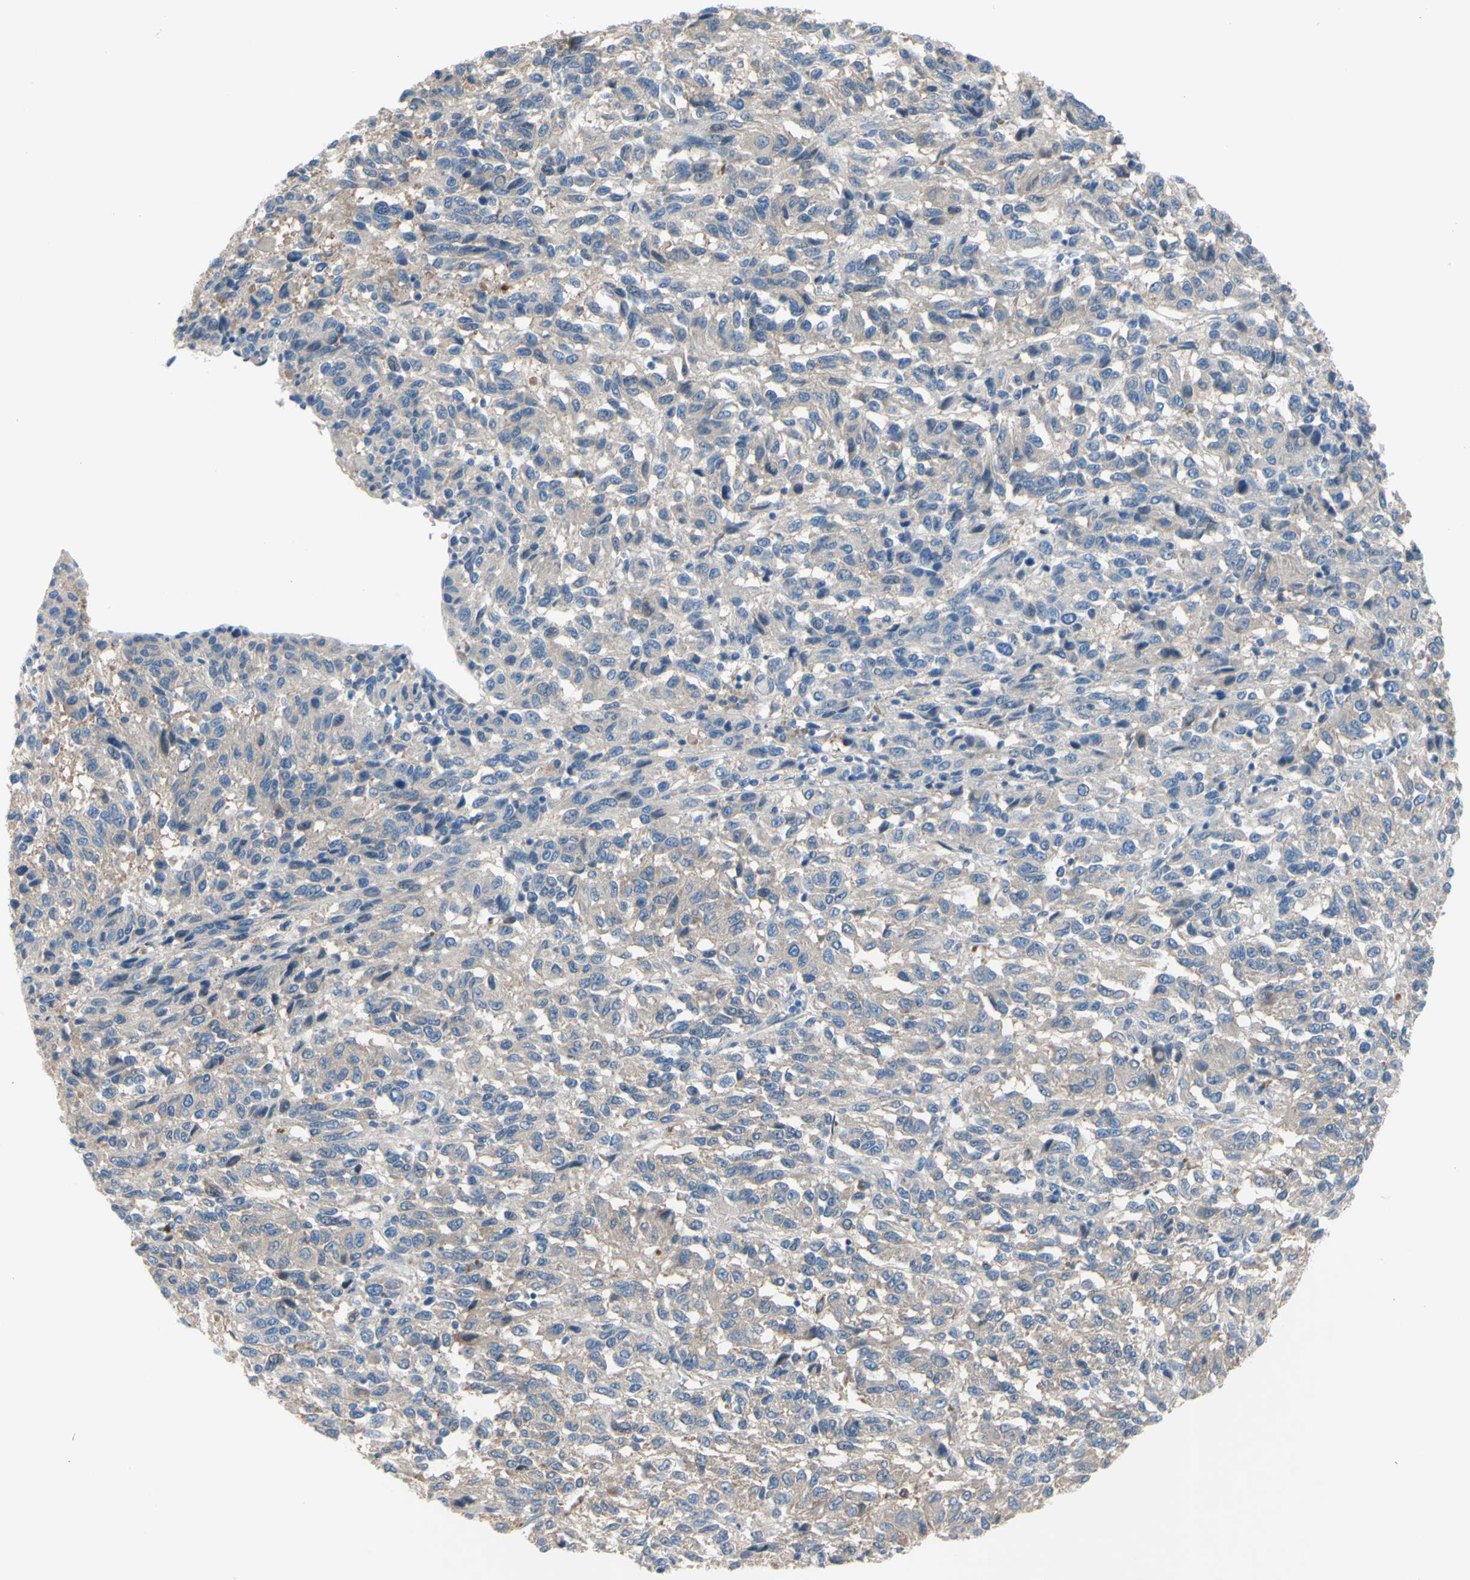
{"staining": {"intensity": "weak", "quantity": "<25%", "location": "cytoplasmic/membranous"}, "tissue": "melanoma", "cell_type": "Tumor cells", "image_type": "cancer", "snomed": [{"axis": "morphology", "description": "Malignant melanoma, Metastatic site"}, {"axis": "topography", "description": "Lung"}], "caption": "A high-resolution micrograph shows immunohistochemistry staining of melanoma, which displays no significant staining in tumor cells.", "gene": "TMEM59L", "patient": {"sex": "male", "age": 64}}